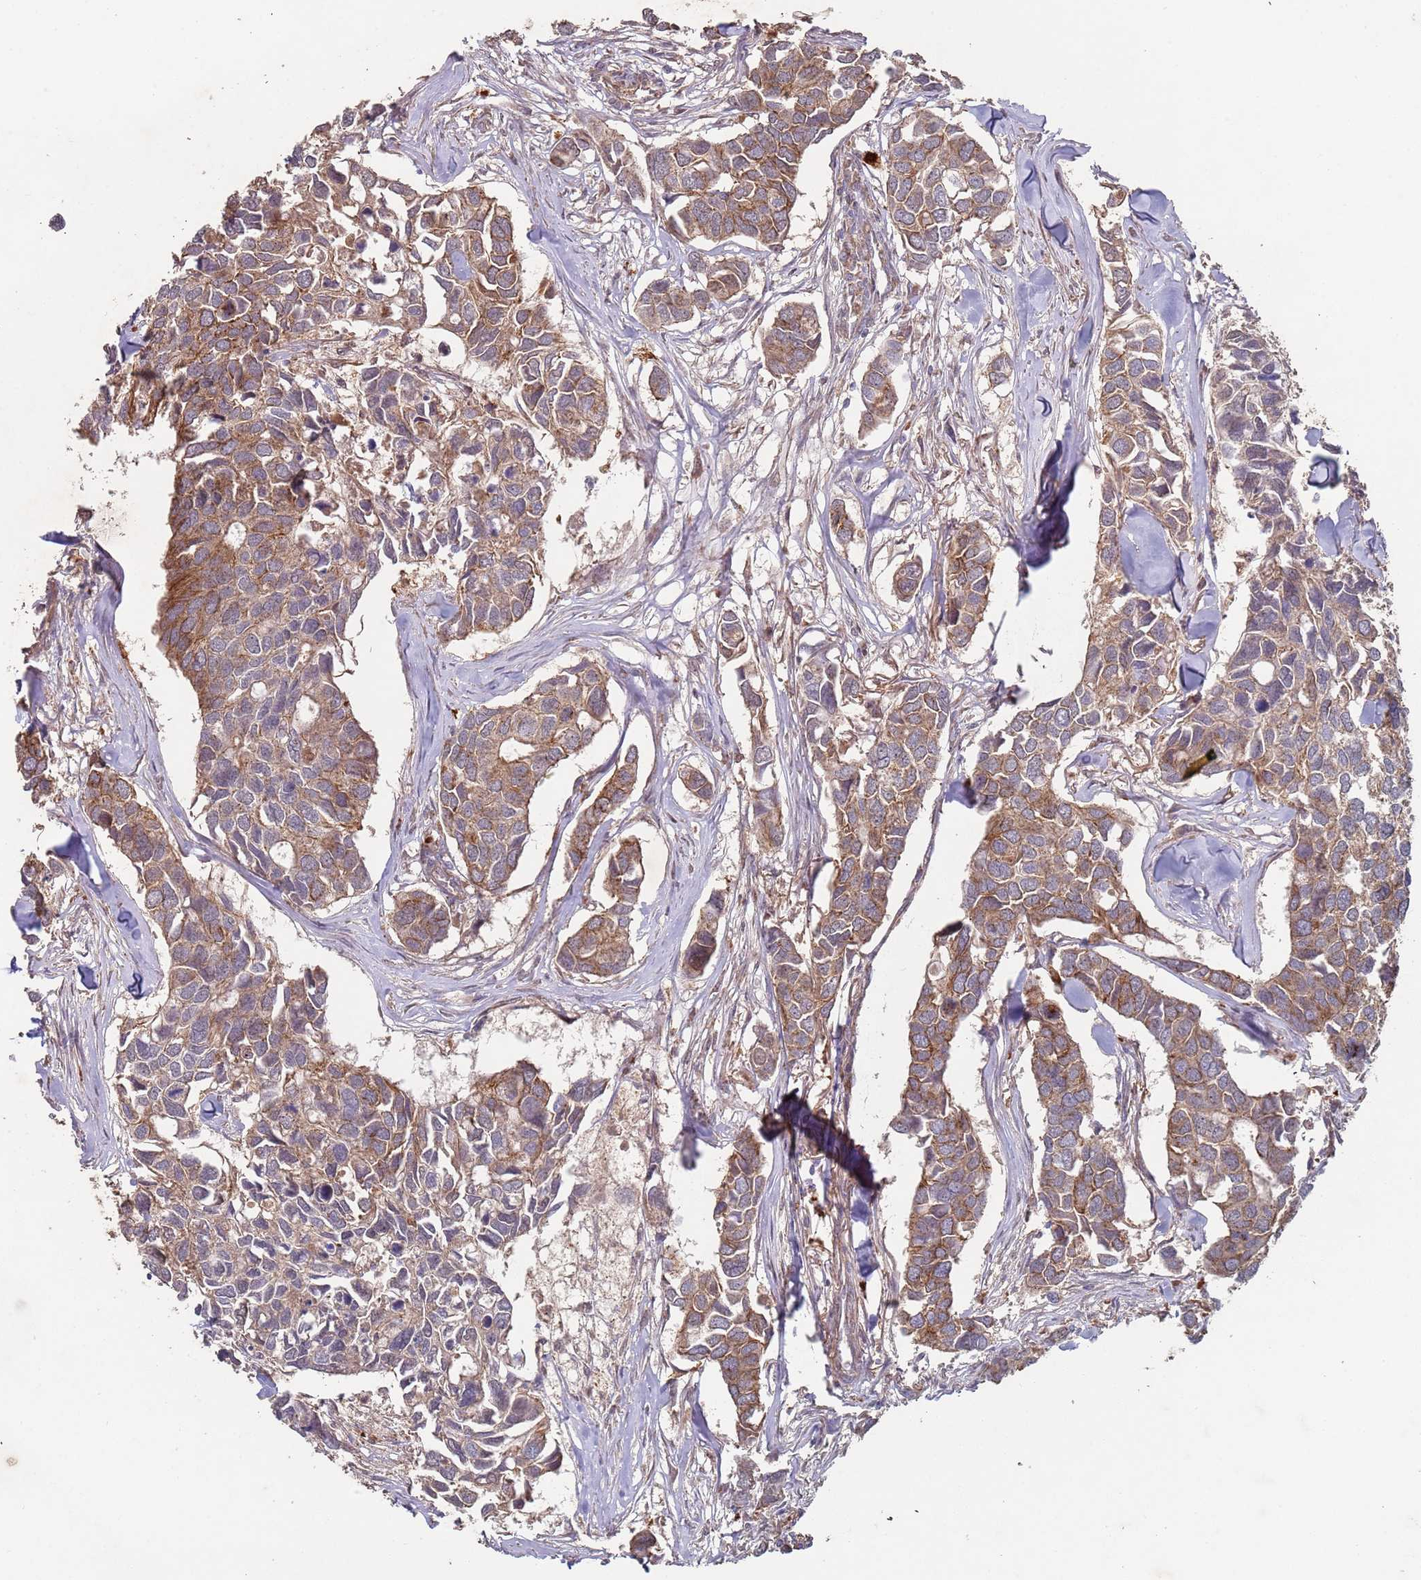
{"staining": {"intensity": "moderate", "quantity": ">75%", "location": "cytoplasmic/membranous"}, "tissue": "breast cancer", "cell_type": "Tumor cells", "image_type": "cancer", "snomed": [{"axis": "morphology", "description": "Duct carcinoma"}, {"axis": "topography", "description": "Breast"}], "caption": "Immunohistochemistry staining of breast cancer (infiltrating ductal carcinoma), which displays medium levels of moderate cytoplasmic/membranous expression in approximately >75% of tumor cells indicating moderate cytoplasmic/membranous protein staining. The staining was performed using DAB (brown) for protein detection and nuclei were counterstained in hematoxylin (blue).", "gene": "KANSL1L", "patient": {"sex": "female", "age": 83}}